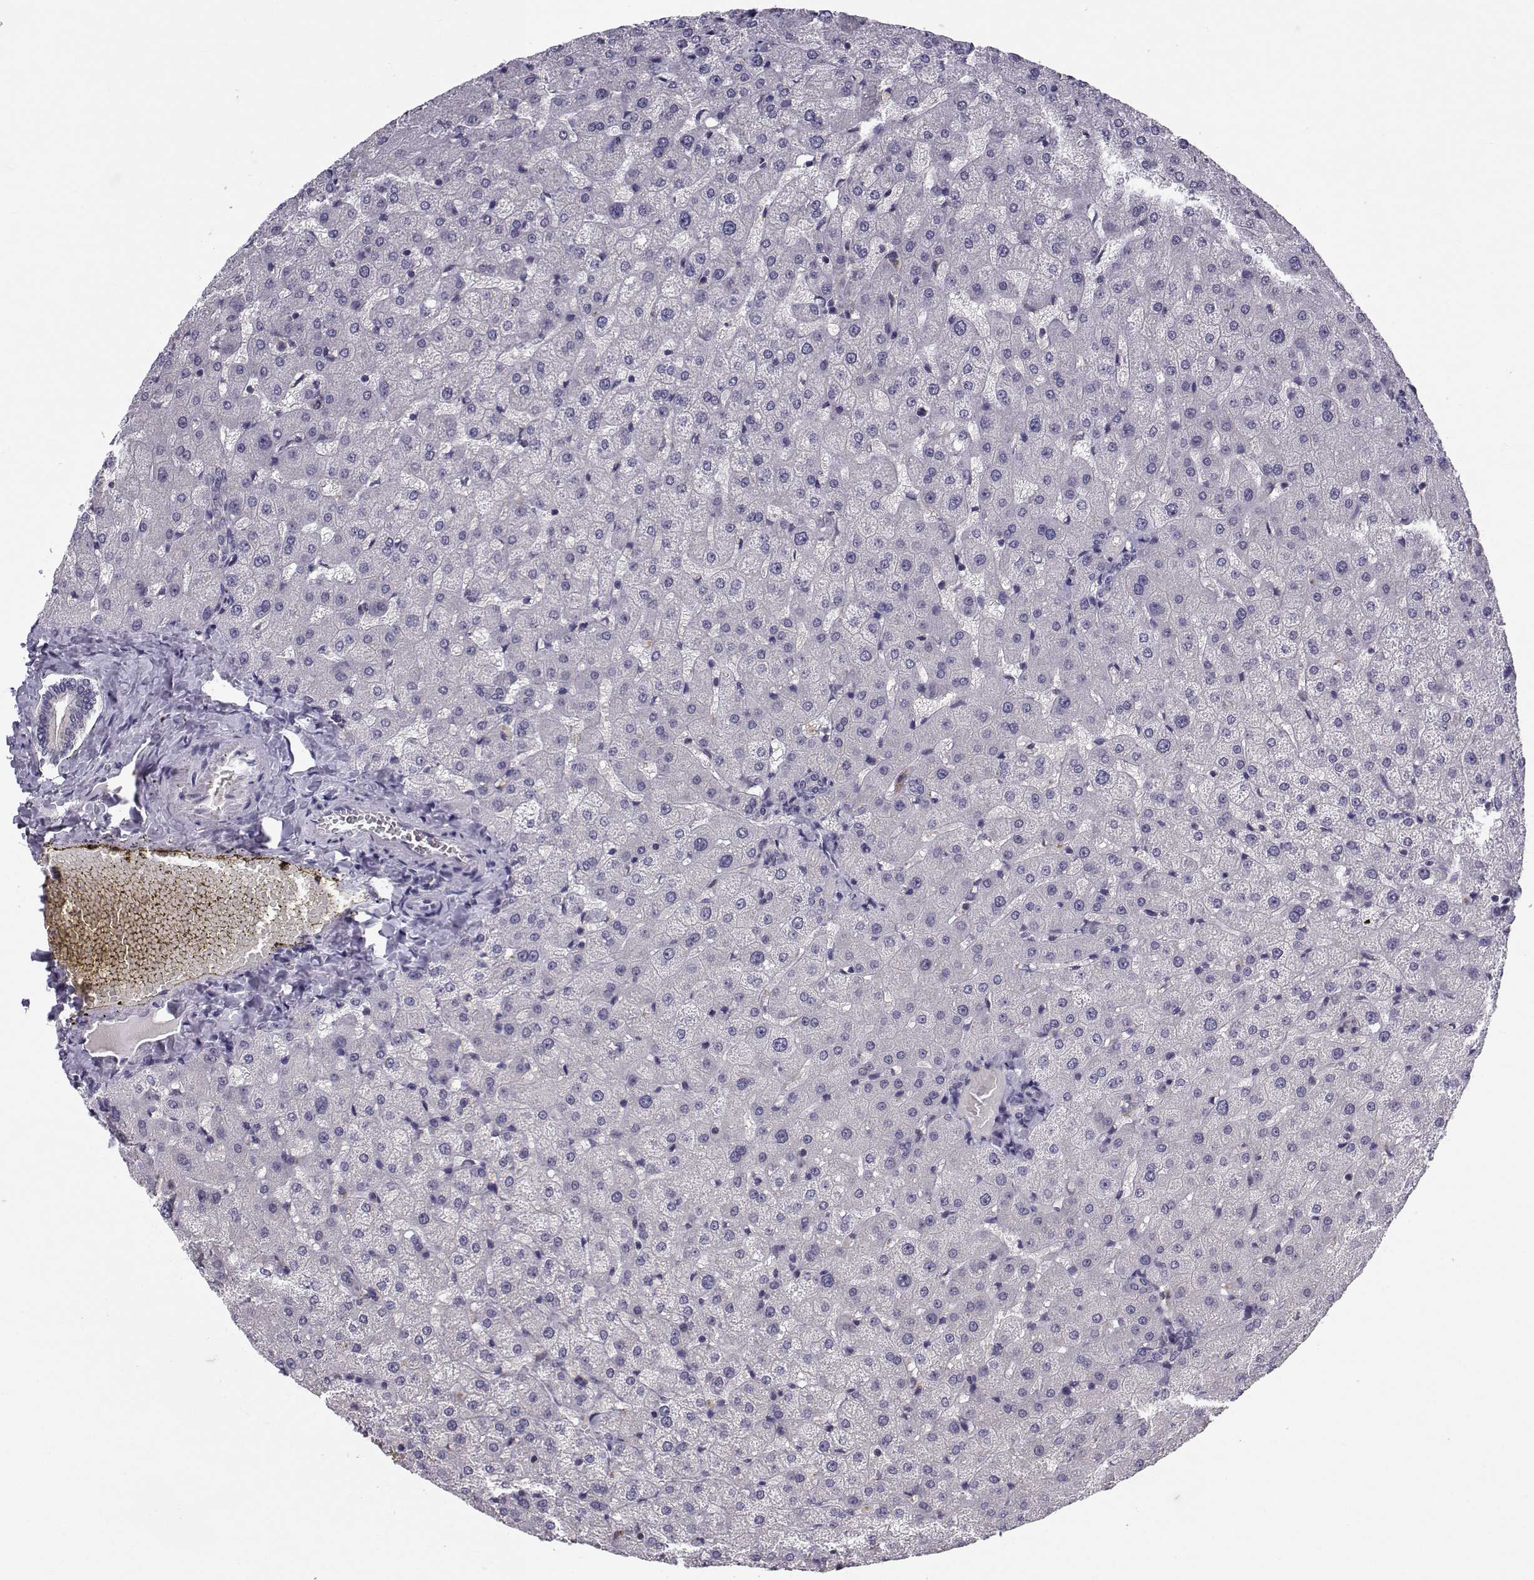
{"staining": {"intensity": "negative", "quantity": "none", "location": "none"}, "tissue": "liver", "cell_type": "Cholangiocytes", "image_type": "normal", "snomed": [{"axis": "morphology", "description": "Normal tissue, NOS"}, {"axis": "topography", "description": "Liver"}], "caption": "High power microscopy photomicrograph of an IHC histopathology image of unremarkable liver, revealing no significant staining in cholangiocytes.", "gene": "ANGPT1", "patient": {"sex": "female", "age": 50}}